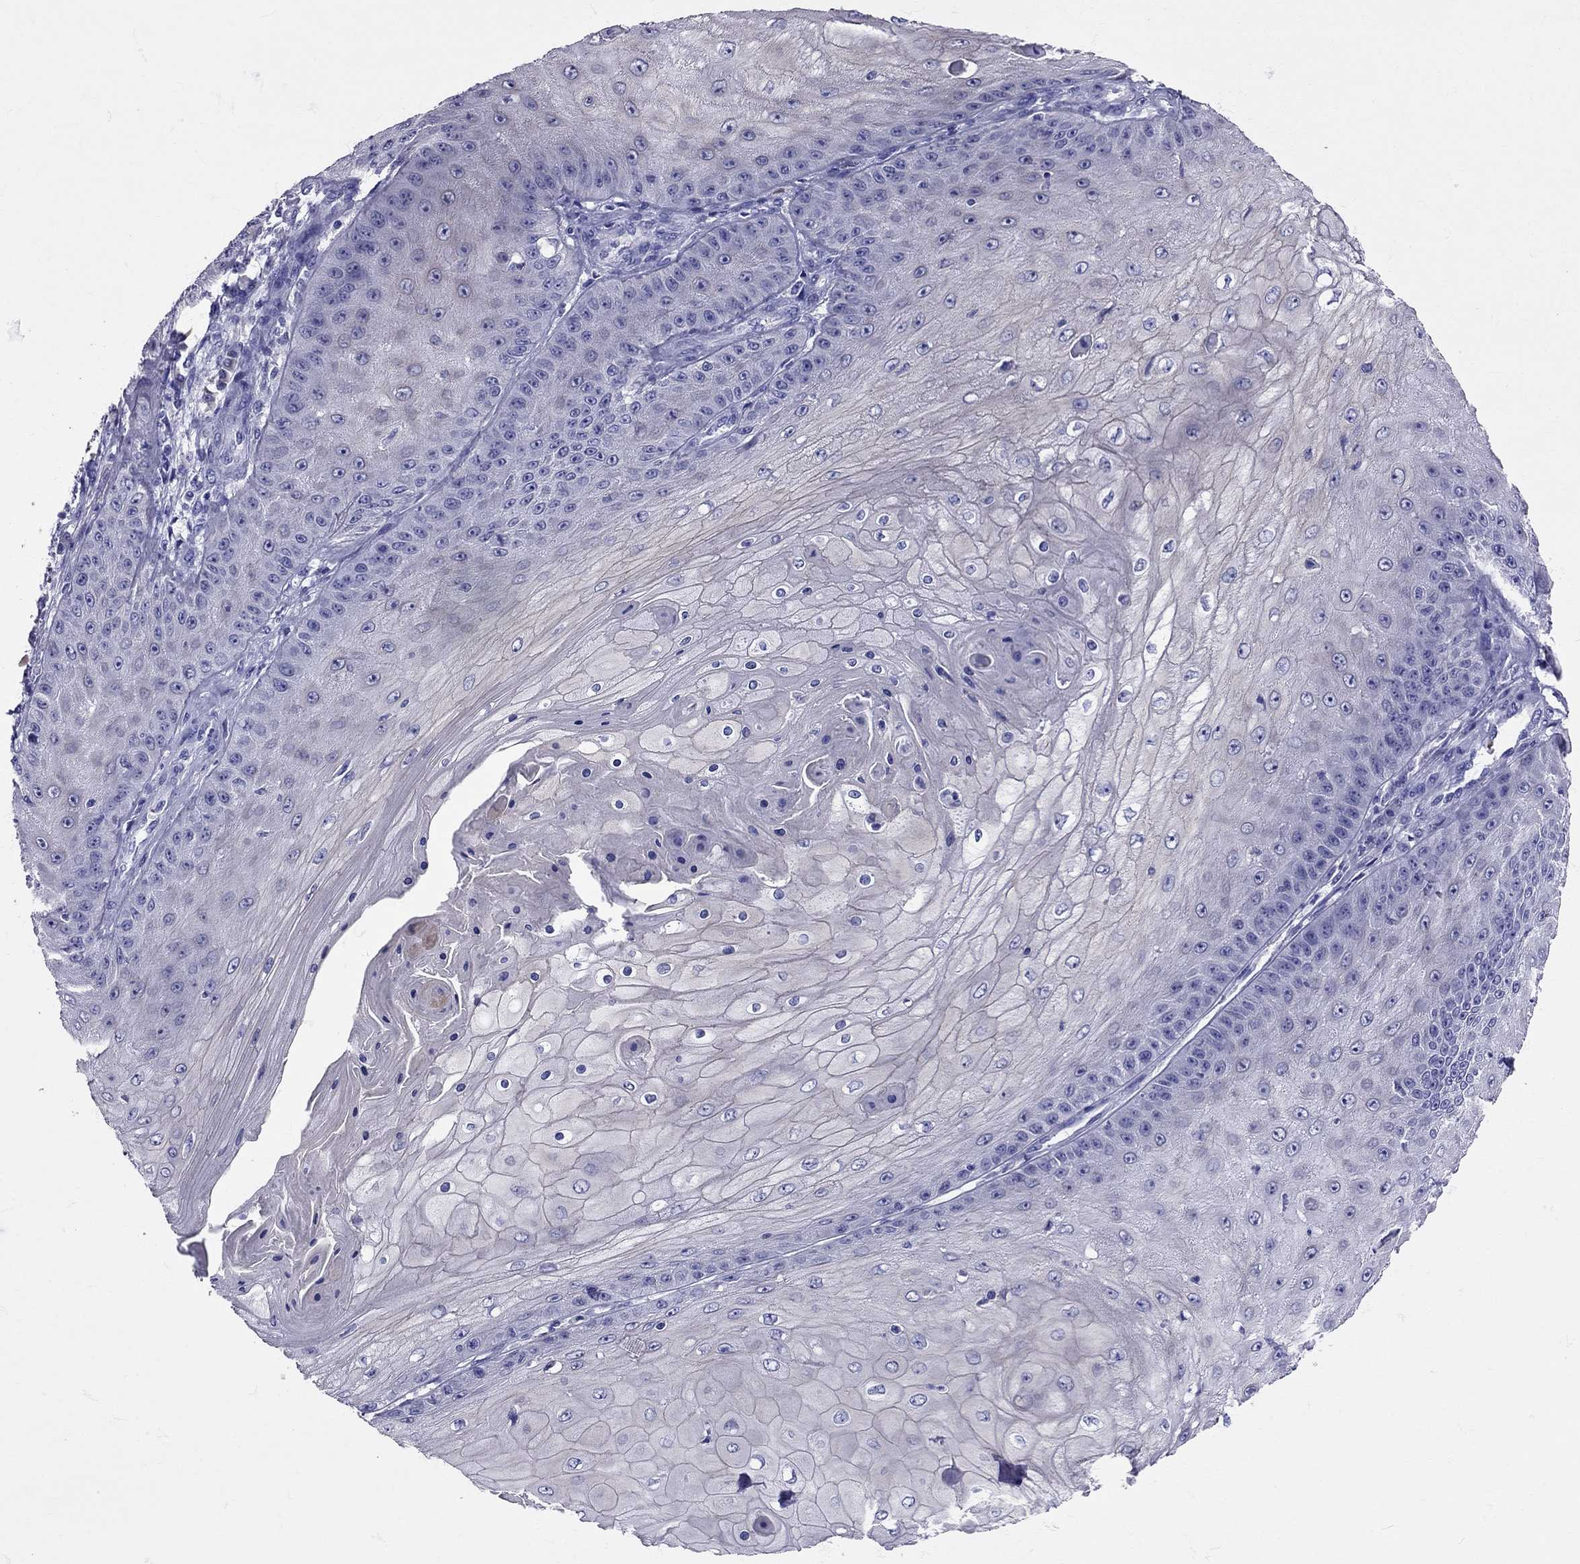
{"staining": {"intensity": "negative", "quantity": "none", "location": "none"}, "tissue": "skin cancer", "cell_type": "Tumor cells", "image_type": "cancer", "snomed": [{"axis": "morphology", "description": "Squamous cell carcinoma, NOS"}, {"axis": "topography", "description": "Skin"}], "caption": "Immunohistochemistry image of neoplastic tissue: squamous cell carcinoma (skin) stained with DAB (3,3'-diaminobenzidine) reveals no significant protein expression in tumor cells.", "gene": "TBR1", "patient": {"sex": "male", "age": 70}}